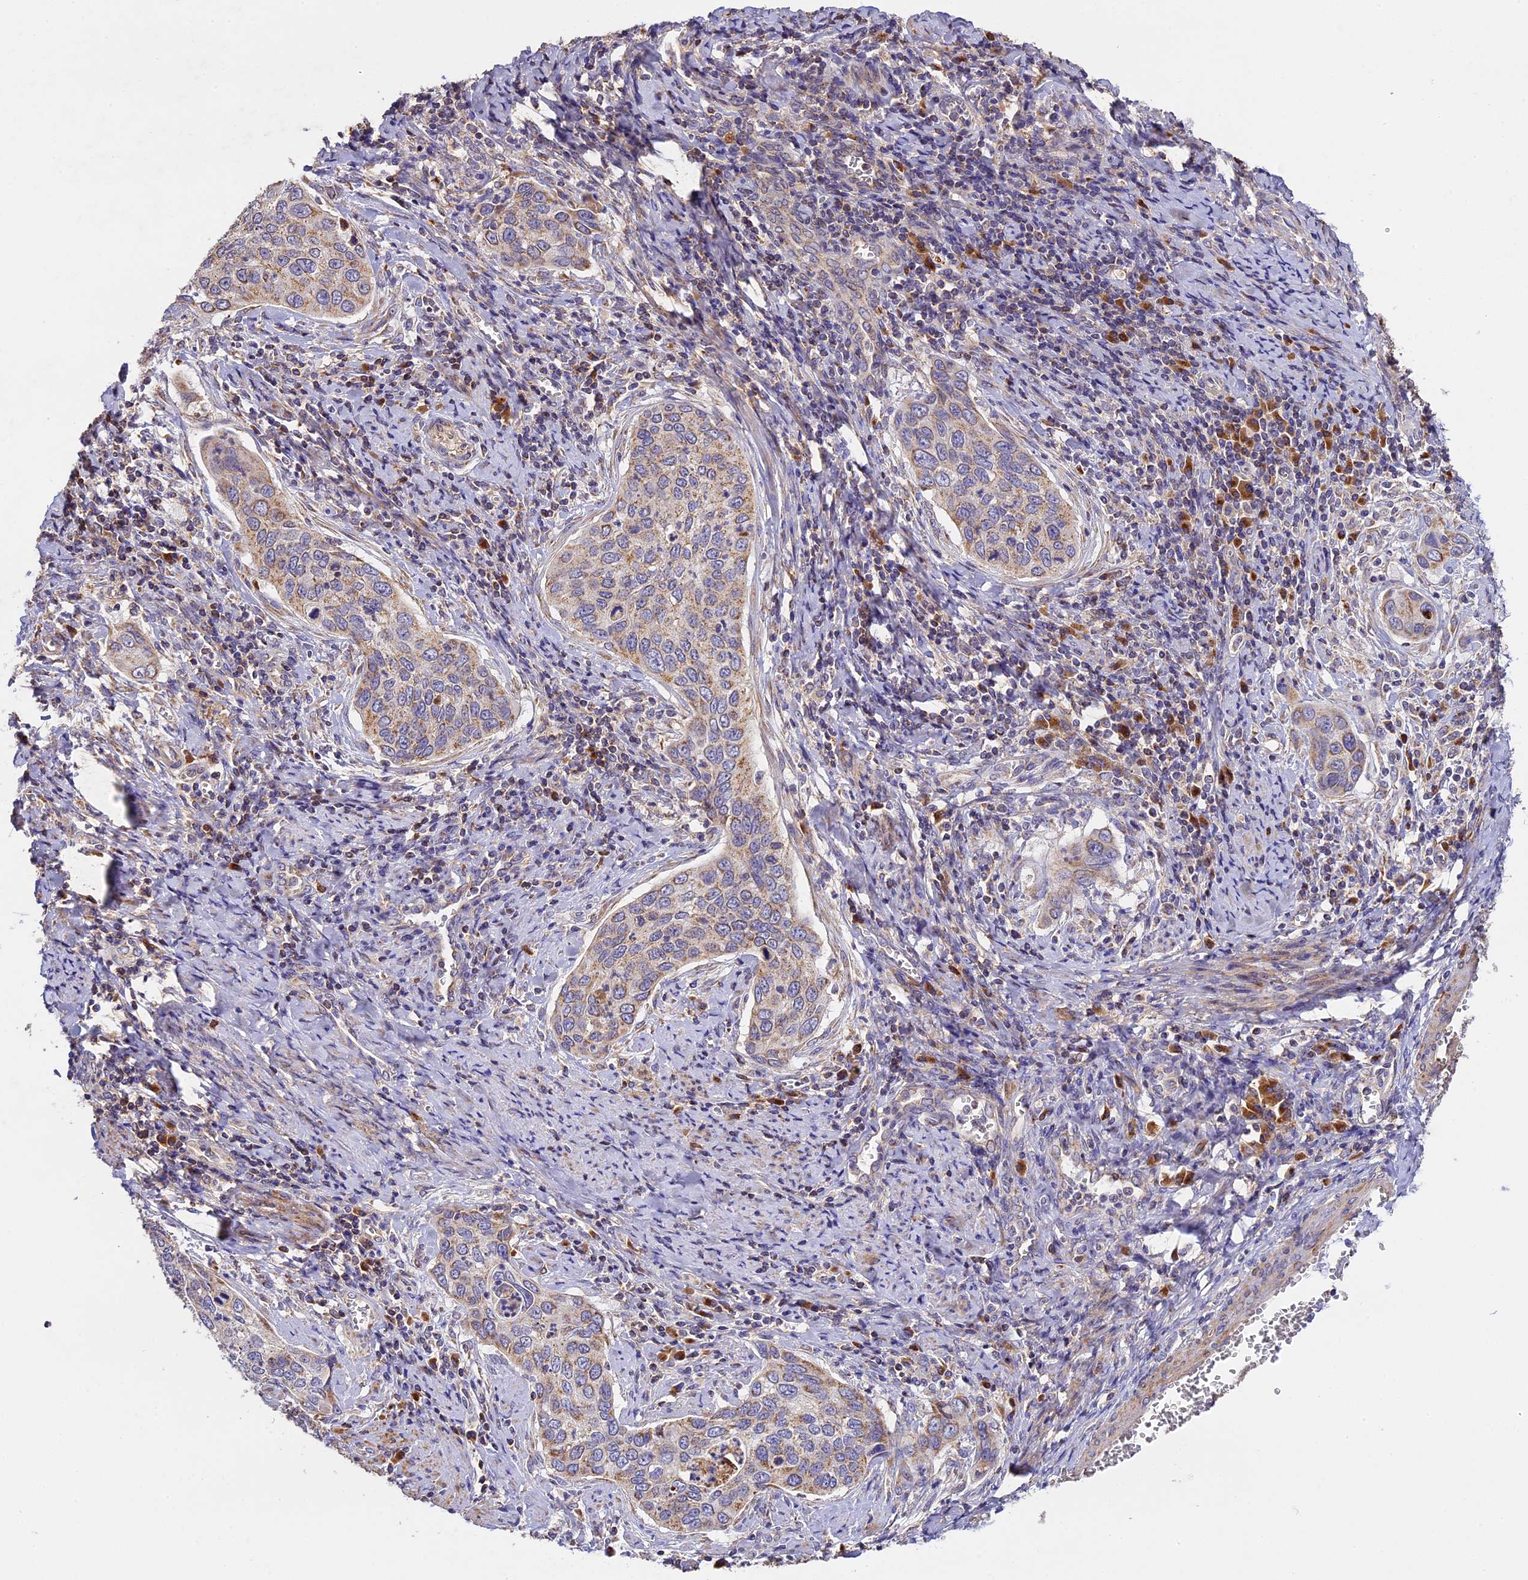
{"staining": {"intensity": "weak", "quantity": ">75%", "location": "cytoplasmic/membranous"}, "tissue": "cervical cancer", "cell_type": "Tumor cells", "image_type": "cancer", "snomed": [{"axis": "morphology", "description": "Squamous cell carcinoma, NOS"}, {"axis": "topography", "description": "Cervix"}], "caption": "Protein expression by immunohistochemistry demonstrates weak cytoplasmic/membranous expression in approximately >75% of tumor cells in cervical squamous cell carcinoma. (Brightfield microscopy of DAB IHC at high magnification).", "gene": "OCEL1", "patient": {"sex": "female", "age": 53}}